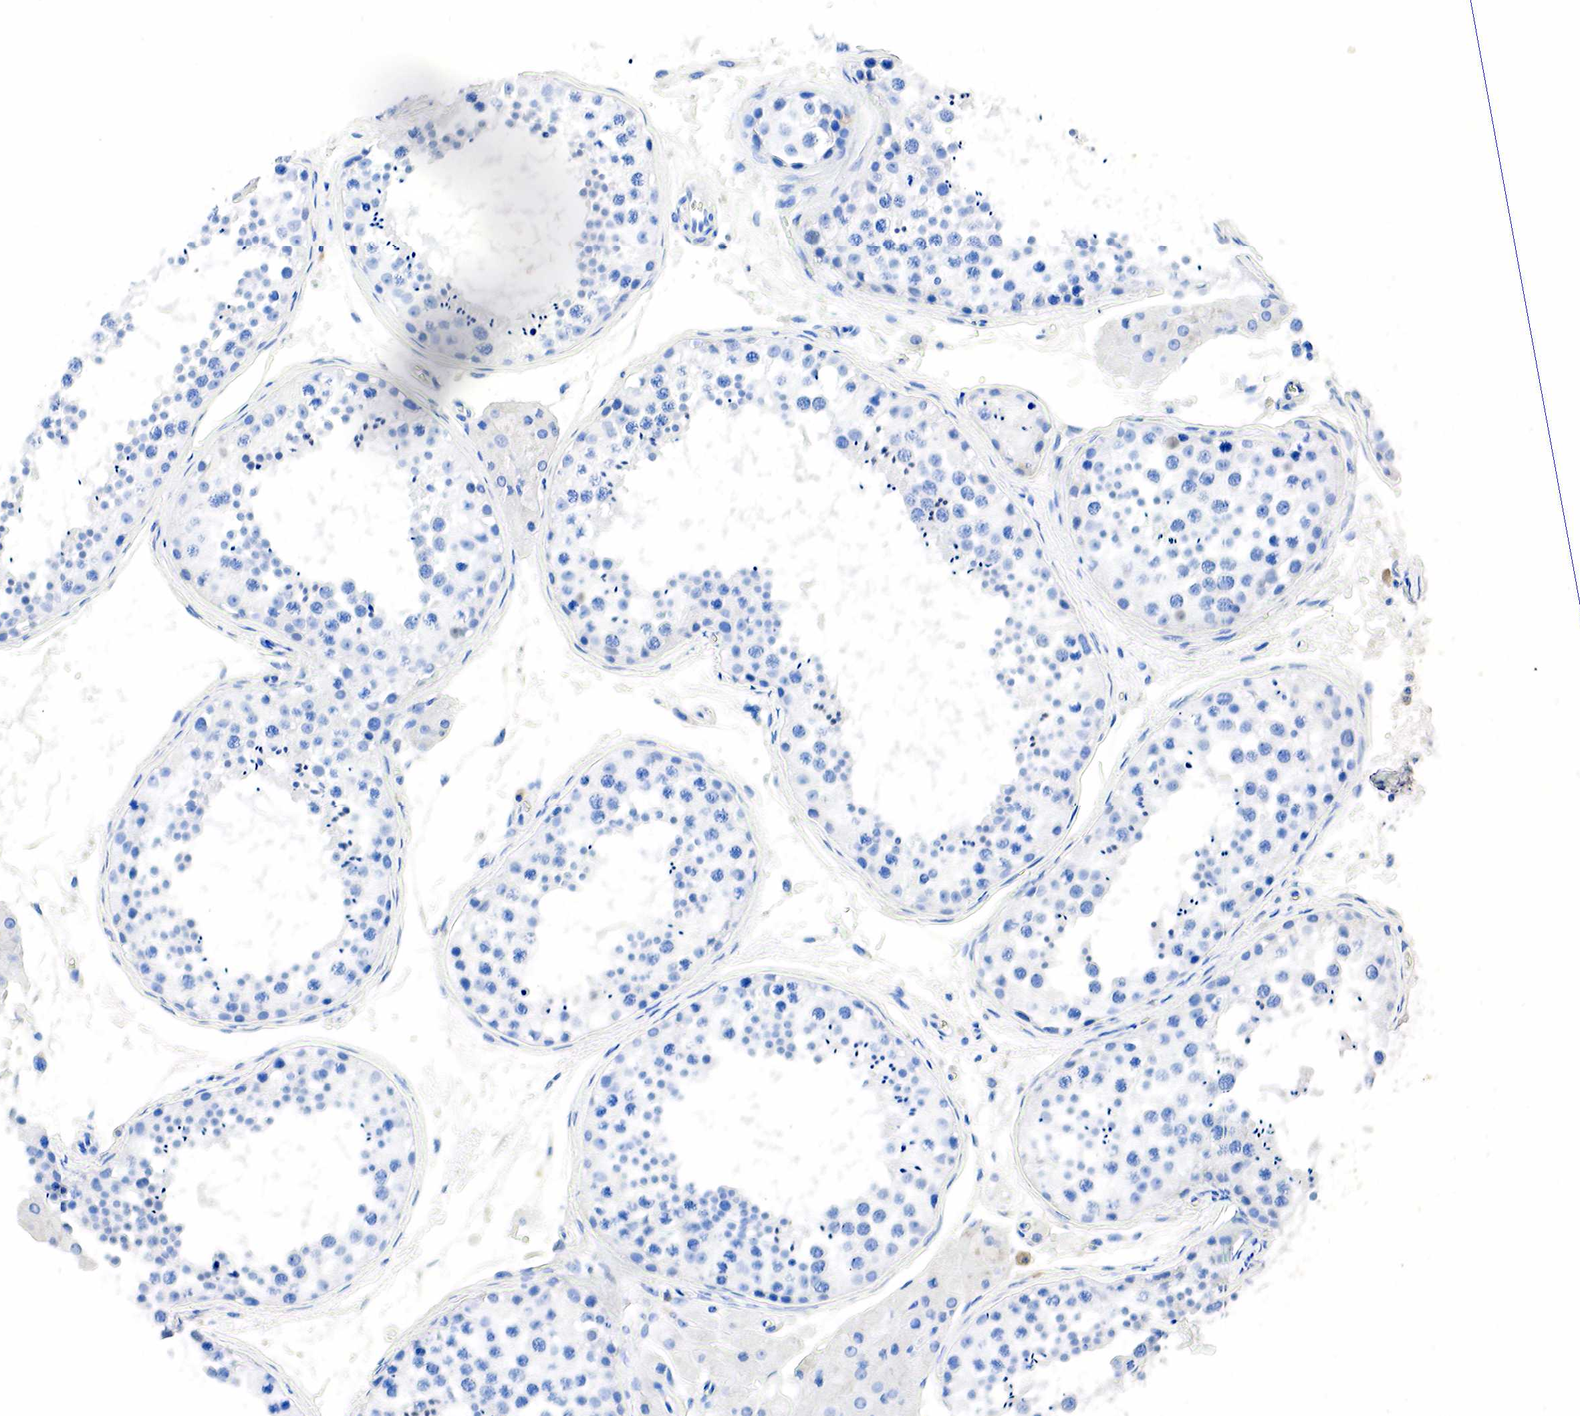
{"staining": {"intensity": "negative", "quantity": "none", "location": "none"}, "tissue": "testis", "cell_type": "Cells in seminiferous ducts", "image_type": "normal", "snomed": [{"axis": "morphology", "description": "Normal tissue, NOS"}, {"axis": "topography", "description": "Testis"}], "caption": "Histopathology image shows no significant protein expression in cells in seminiferous ducts of normal testis. (Stains: DAB IHC with hematoxylin counter stain, Microscopy: brightfield microscopy at high magnification).", "gene": "SST", "patient": {"sex": "male", "age": 57}}